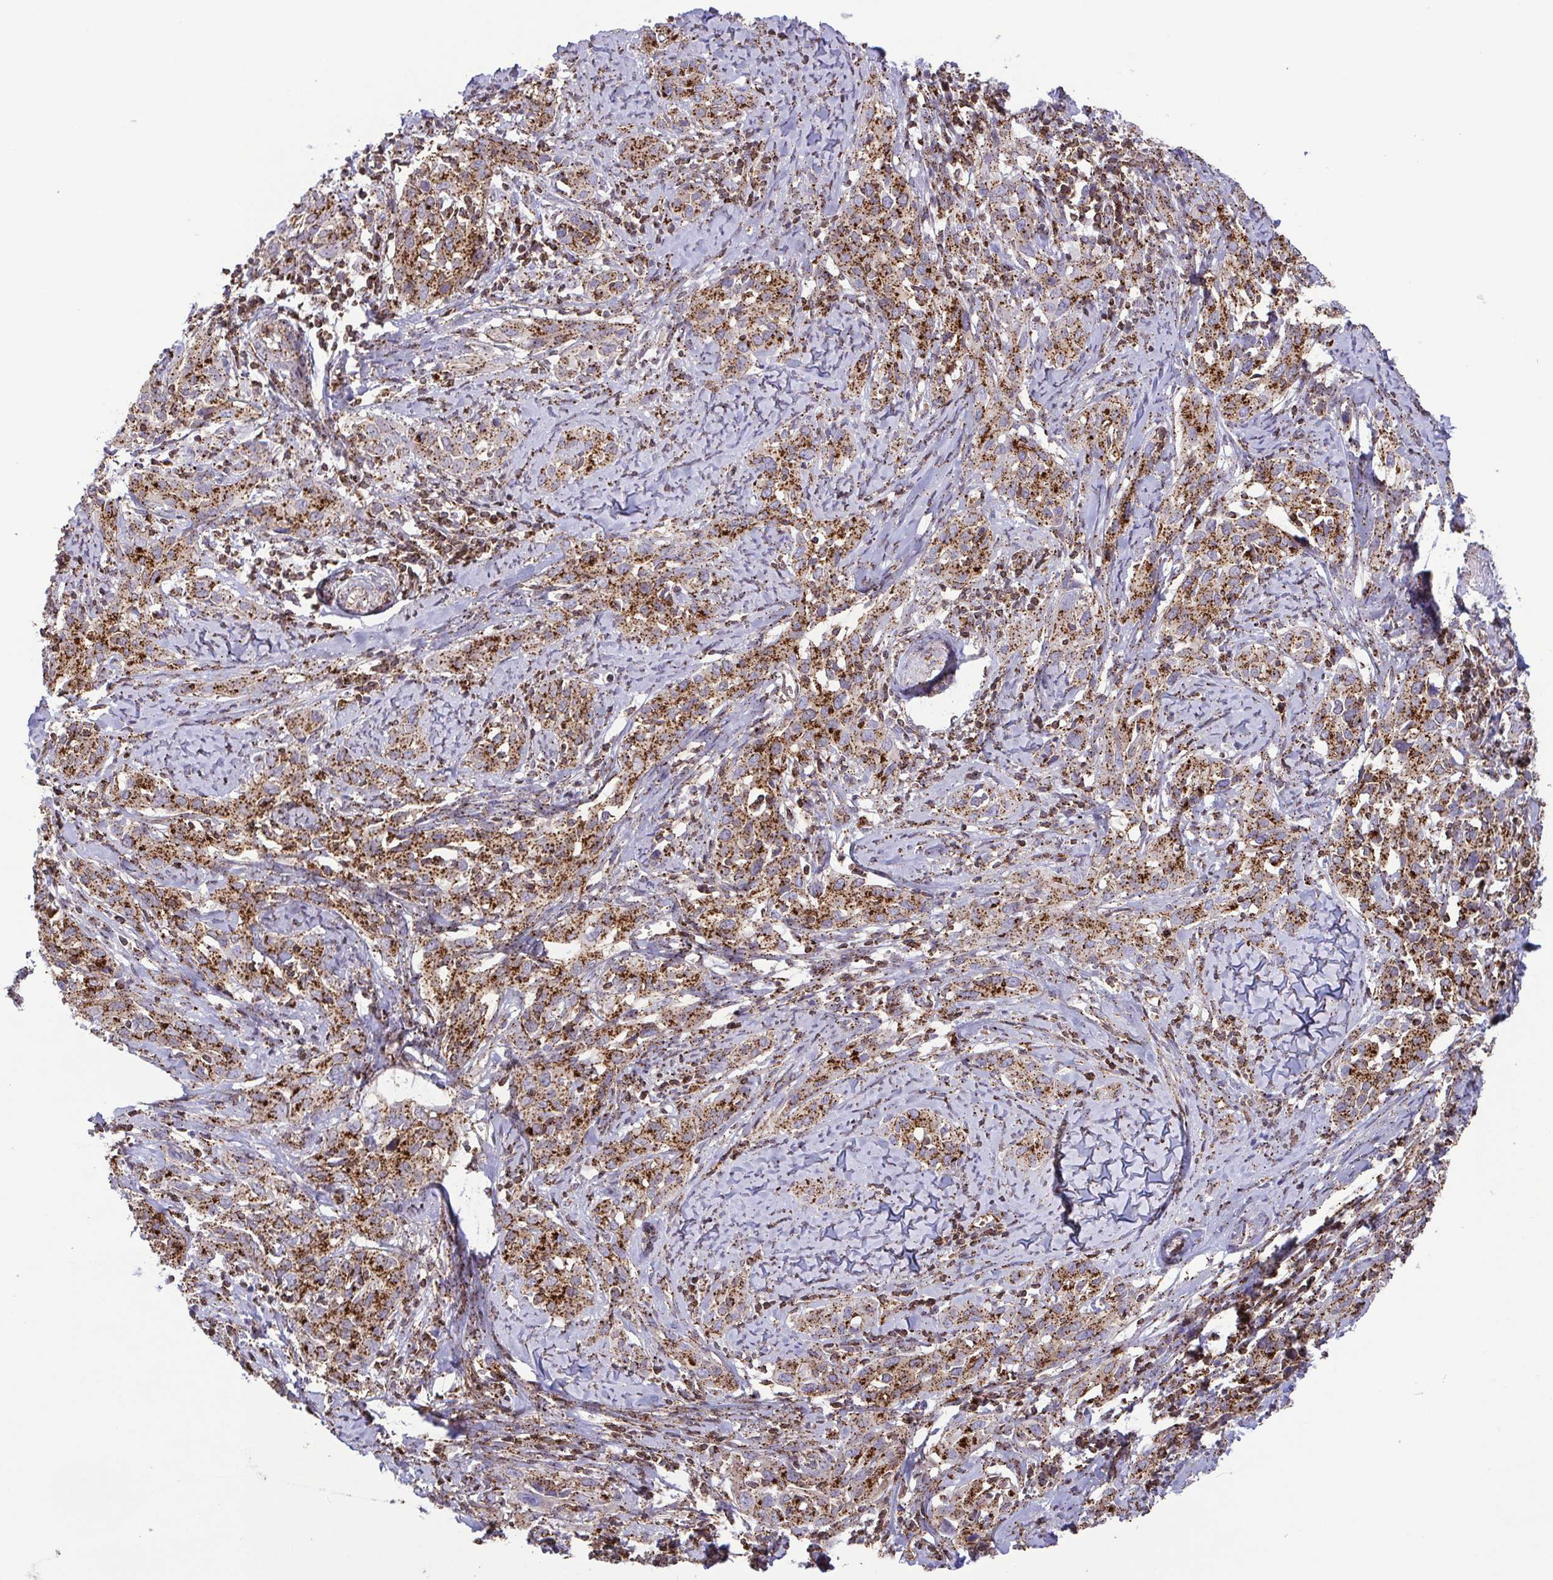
{"staining": {"intensity": "moderate", "quantity": ">75%", "location": "cytoplasmic/membranous"}, "tissue": "cervical cancer", "cell_type": "Tumor cells", "image_type": "cancer", "snomed": [{"axis": "morphology", "description": "Squamous cell carcinoma, NOS"}, {"axis": "topography", "description": "Cervix"}], "caption": "IHC histopathology image of cervical cancer stained for a protein (brown), which exhibits medium levels of moderate cytoplasmic/membranous expression in about >75% of tumor cells.", "gene": "CHMP1B", "patient": {"sex": "female", "age": 51}}